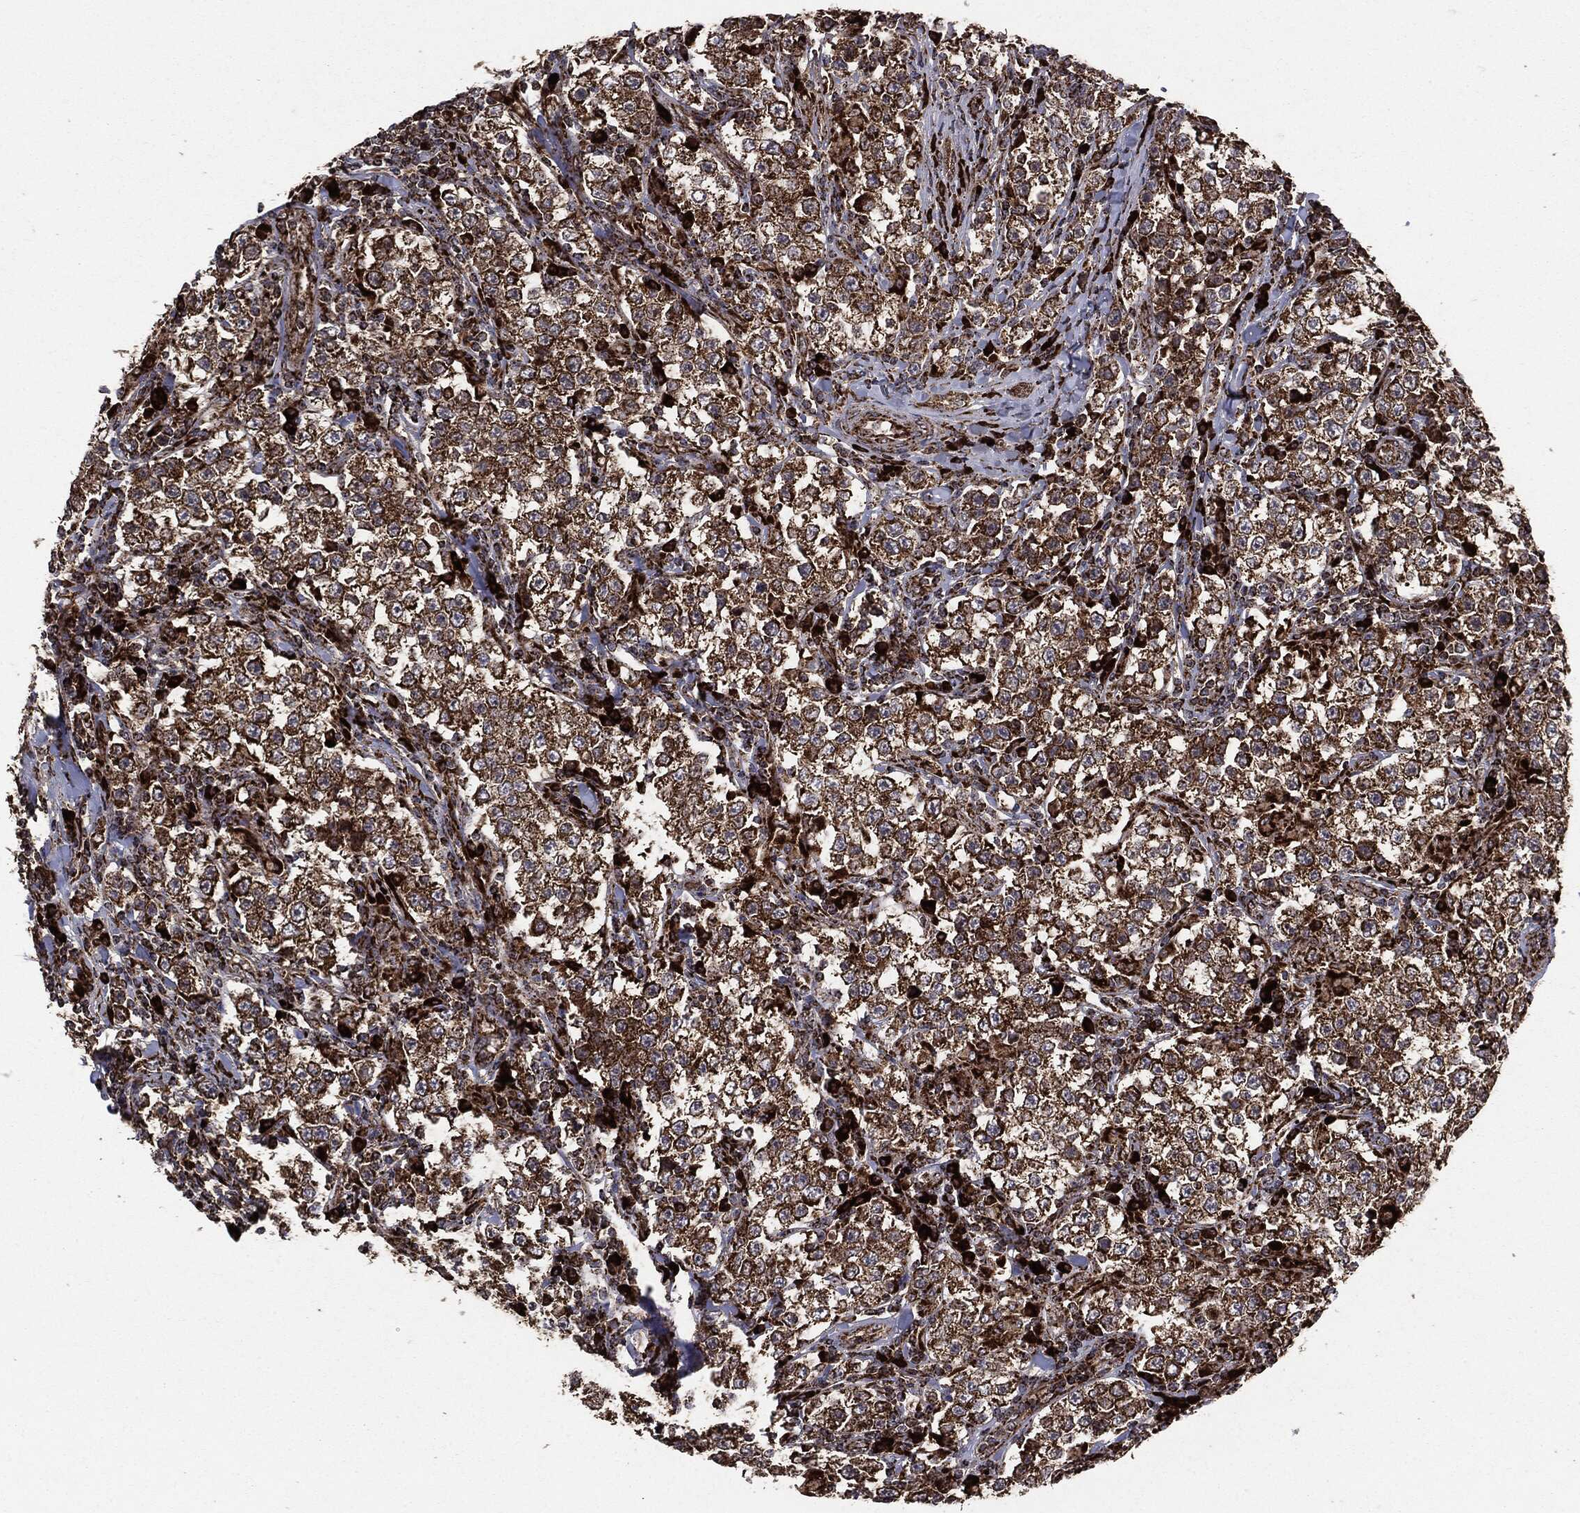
{"staining": {"intensity": "strong", "quantity": ">75%", "location": "cytoplasmic/membranous"}, "tissue": "testis cancer", "cell_type": "Tumor cells", "image_type": "cancer", "snomed": [{"axis": "morphology", "description": "Seminoma, NOS"}, {"axis": "morphology", "description": "Carcinoma, Embryonal, NOS"}, {"axis": "topography", "description": "Testis"}], "caption": "A brown stain shows strong cytoplasmic/membranous expression of a protein in testis cancer (embryonal carcinoma) tumor cells. (DAB = brown stain, brightfield microscopy at high magnification).", "gene": "MAP2K1", "patient": {"sex": "male", "age": 41}}